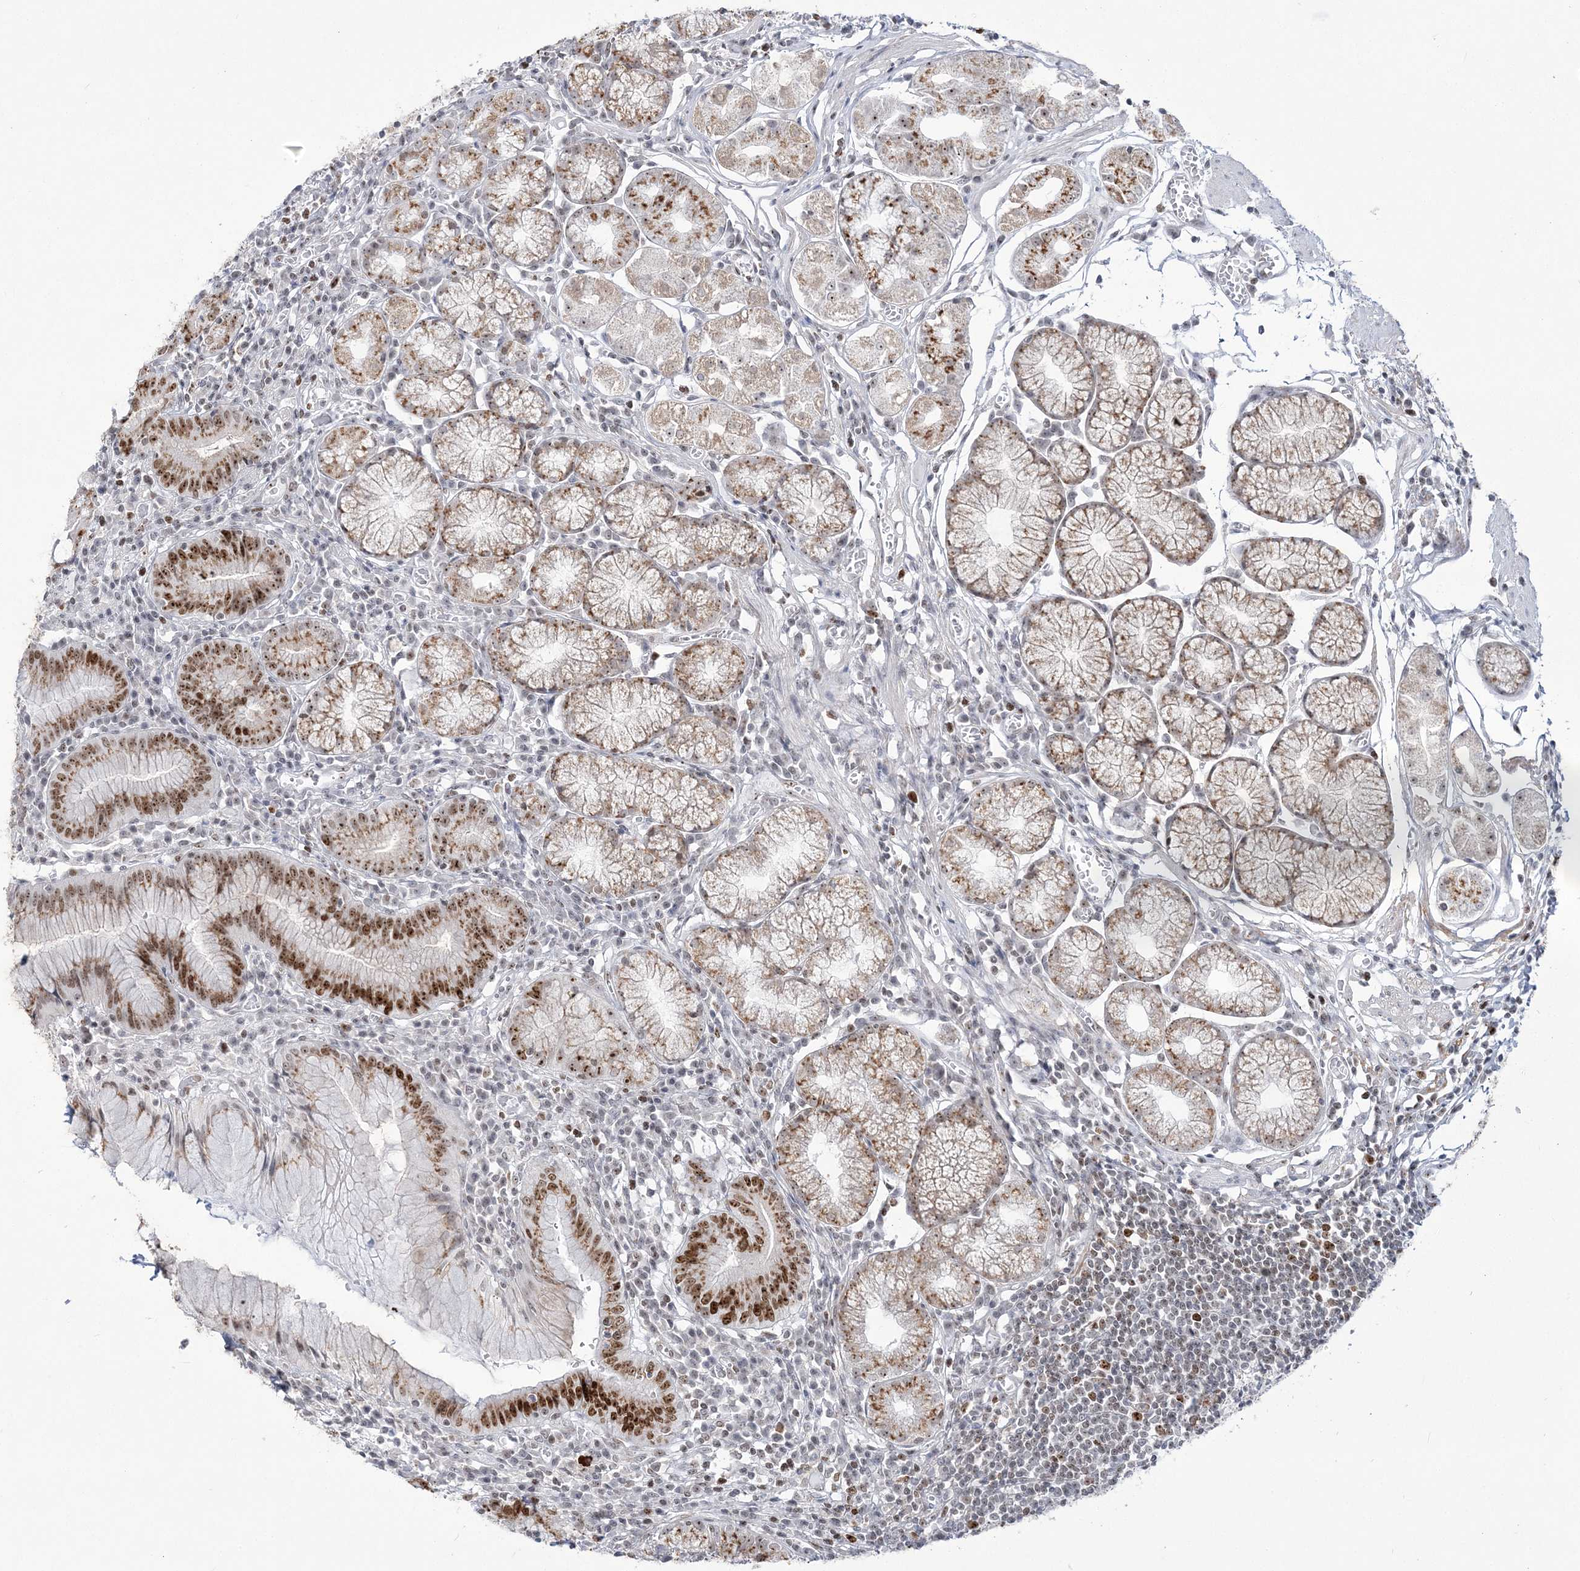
{"staining": {"intensity": "moderate", "quantity": ">75%", "location": "cytoplasmic/membranous,nuclear"}, "tissue": "stomach", "cell_type": "Glandular cells", "image_type": "normal", "snomed": [{"axis": "morphology", "description": "Normal tissue, NOS"}, {"axis": "topography", "description": "Stomach"}], "caption": "Moderate cytoplasmic/membranous,nuclear protein staining is seen in approximately >75% of glandular cells in stomach. The staining is performed using DAB (3,3'-diaminobenzidine) brown chromogen to label protein expression. The nuclei are counter-stained blue using hematoxylin.", "gene": "DDX21", "patient": {"sex": "male", "age": 55}}